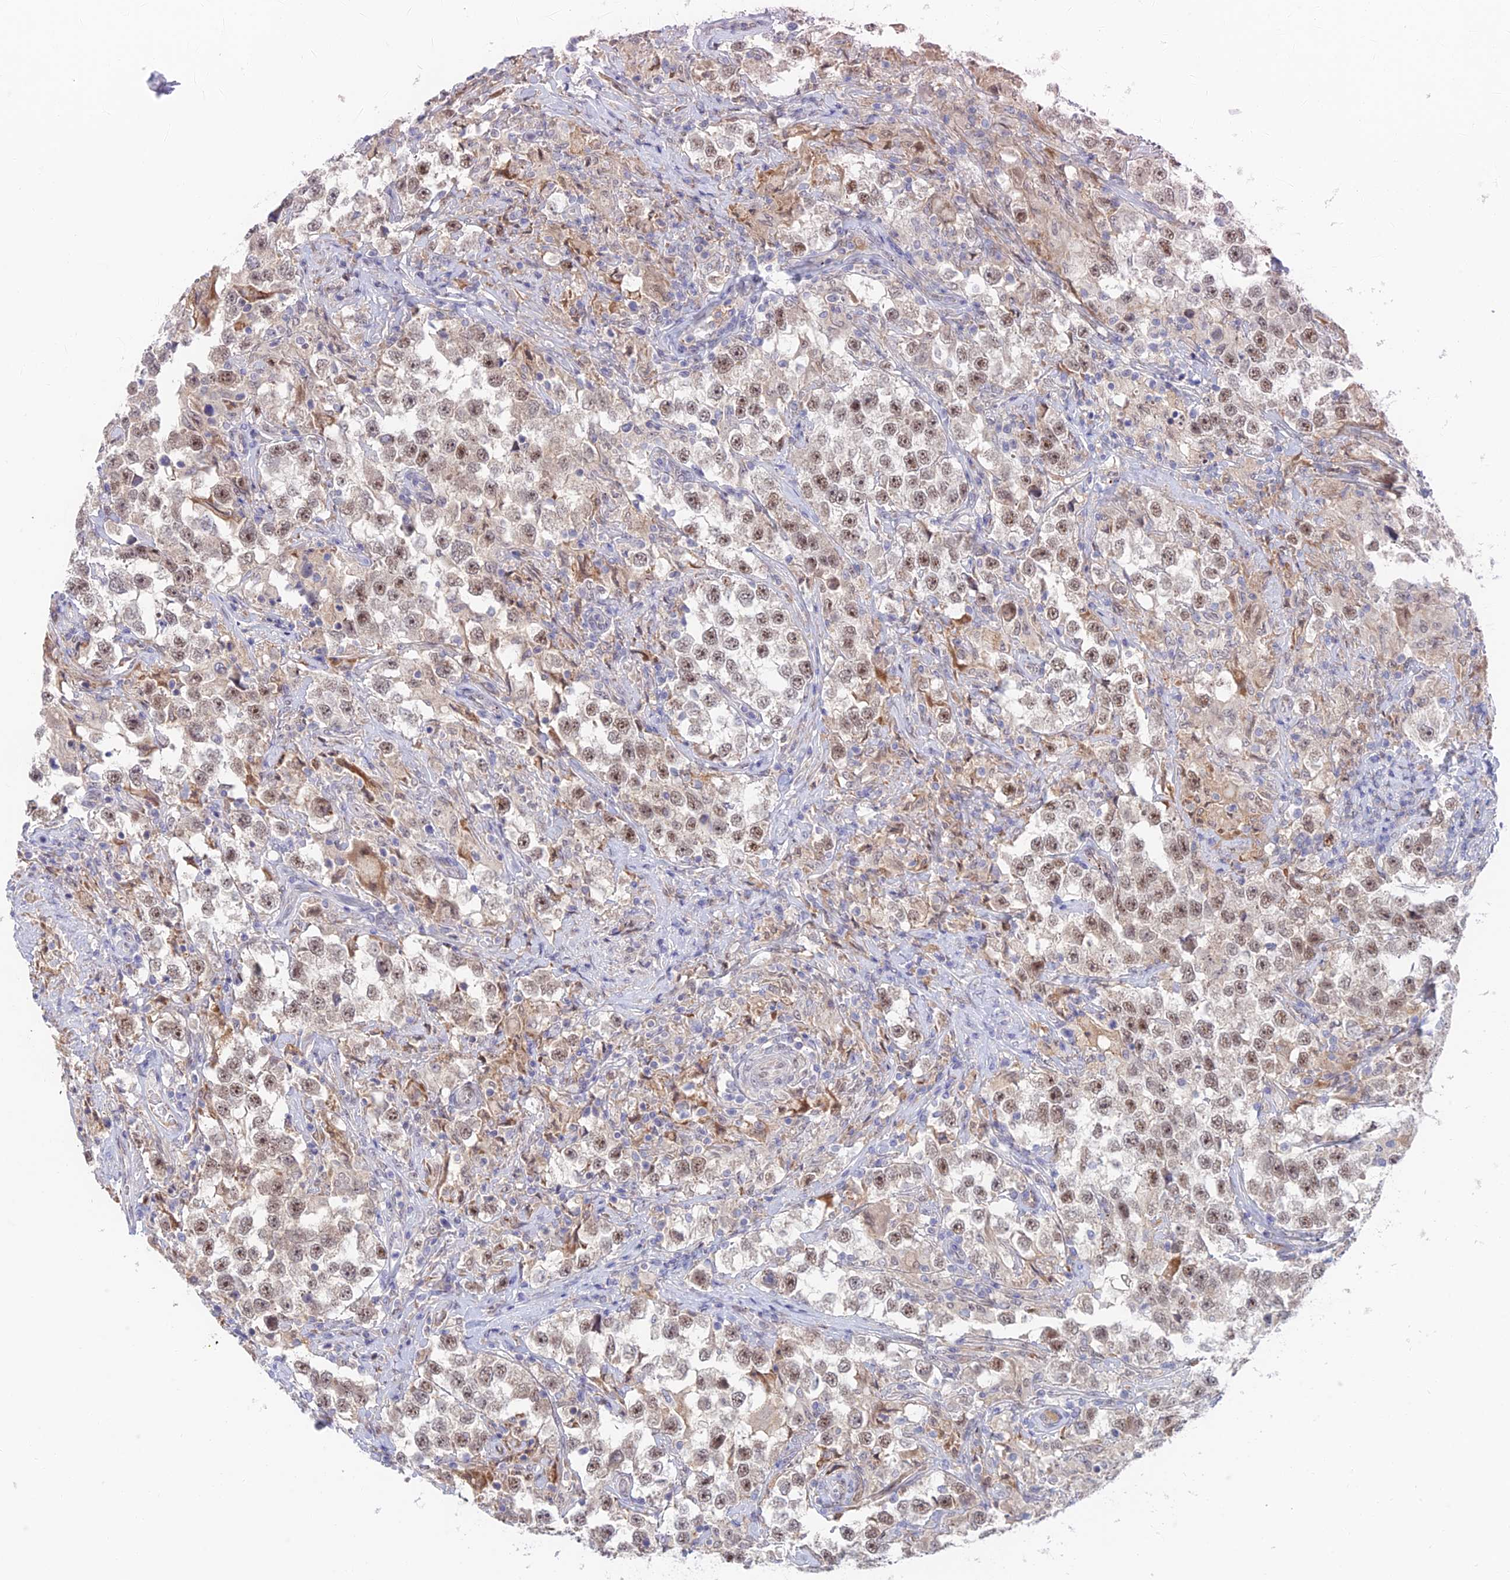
{"staining": {"intensity": "moderate", "quantity": ">75%", "location": "nuclear"}, "tissue": "testis cancer", "cell_type": "Tumor cells", "image_type": "cancer", "snomed": [{"axis": "morphology", "description": "Seminoma, NOS"}, {"axis": "topography", "description": "Testis"}], "caption": "Tumor cells display medium levels of moderate nuclear expression in about >75% of cells in testis cancer. Nuclei are stained in blue.", "gene": "ZUP1", "patient": {"sex": "male", "age": 46}}